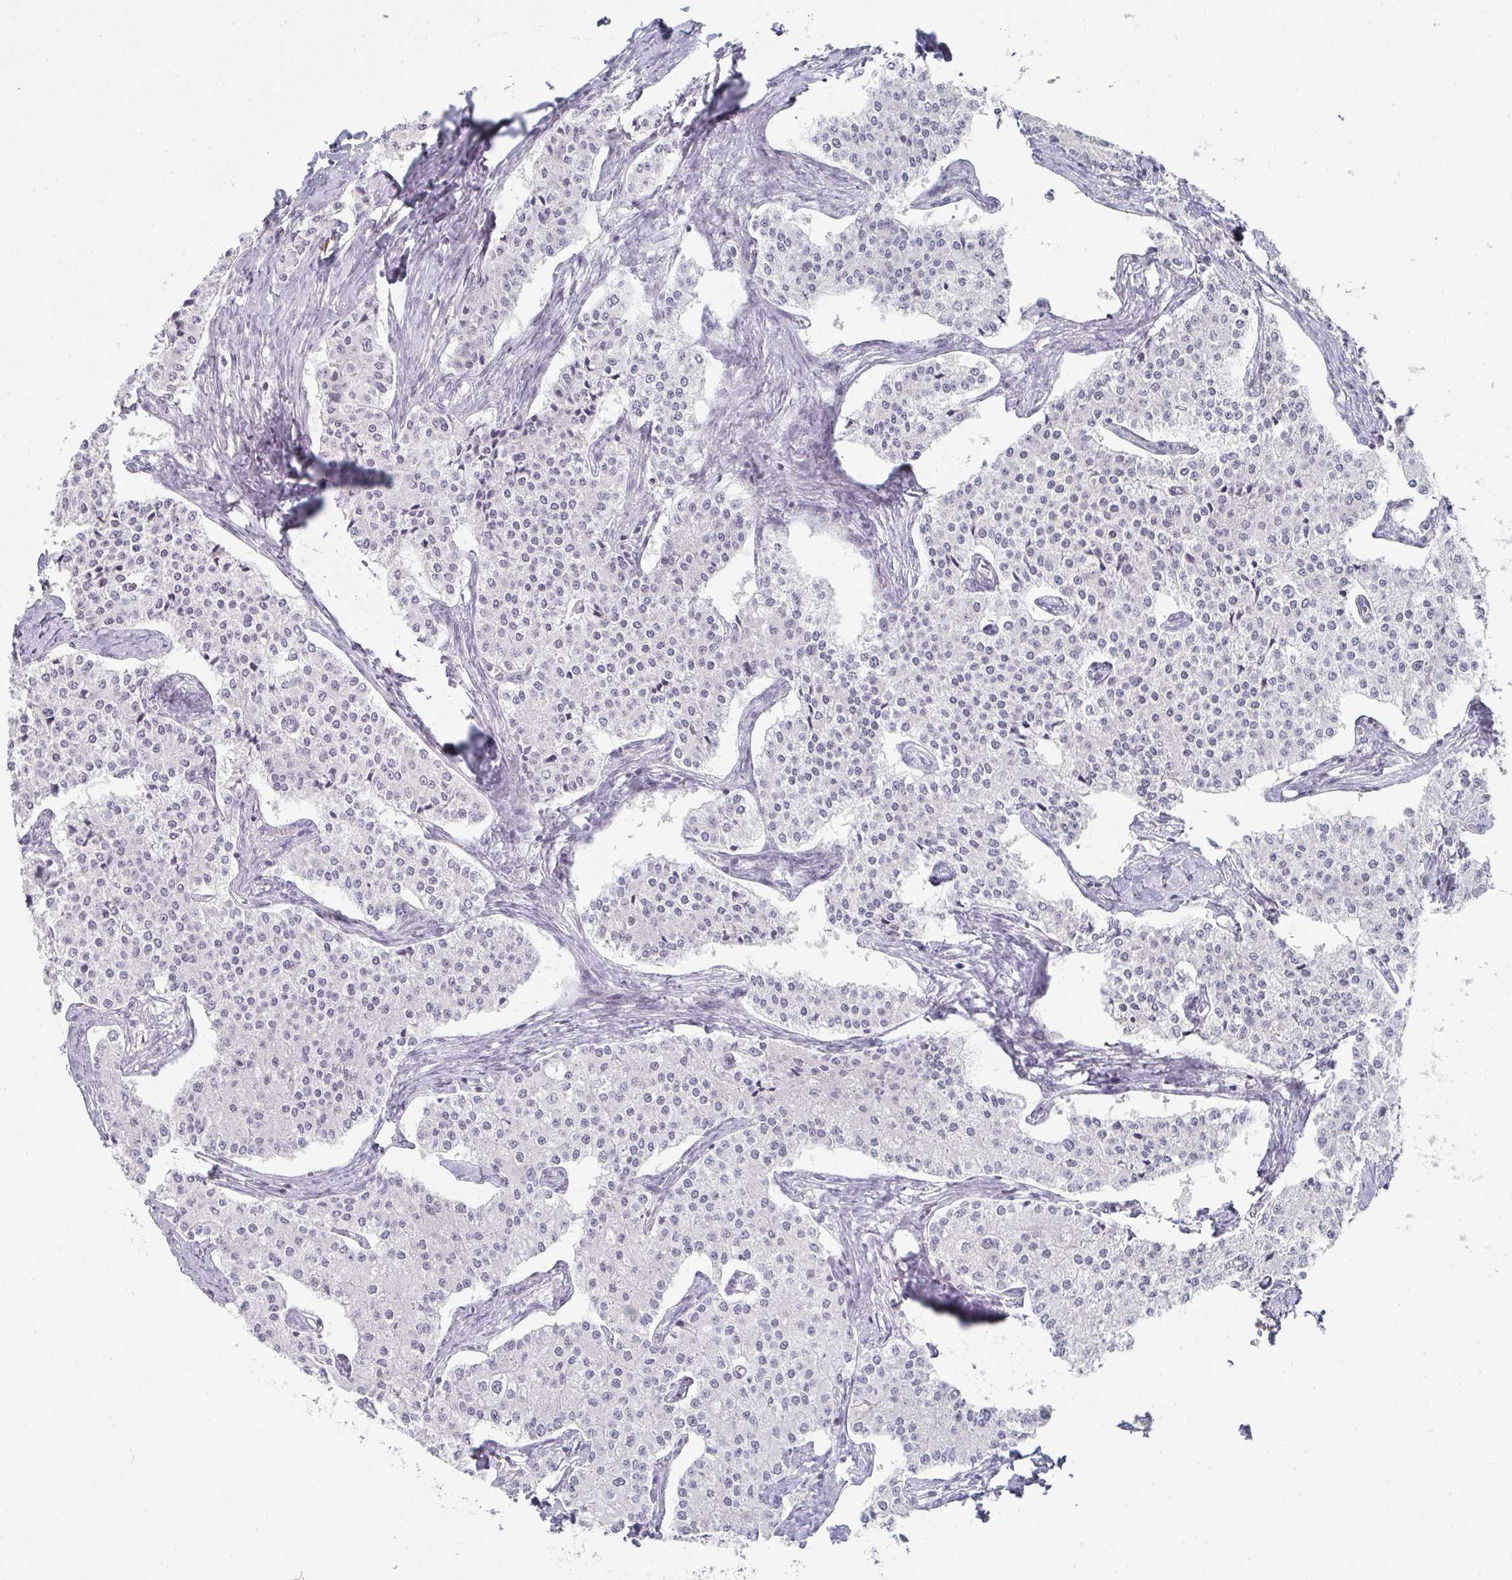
{"staining": {"intensity": "negative", "quantity": "none", "location": "none"}, "tissue": "carcinoid", "cell_type": "Tumor cells", "image_type": "cancer", "snomed": [{"axis": "morphology", "description": "Carcinoid, malignant, NOS"}, {"axis": "topography", "description": "Colon"}], "caption": "High power microscopy histopathology image of an IHC histopathology image of carcinoid, revealing no significant staining in tumor cells. (Brightfield microscopy of DAB (3,3'-diaminobenzidine) immunohistochemistry (IHC) at high magnification).", "gene": "LIN54", "patient": {"sex": "female", "age": 52}}